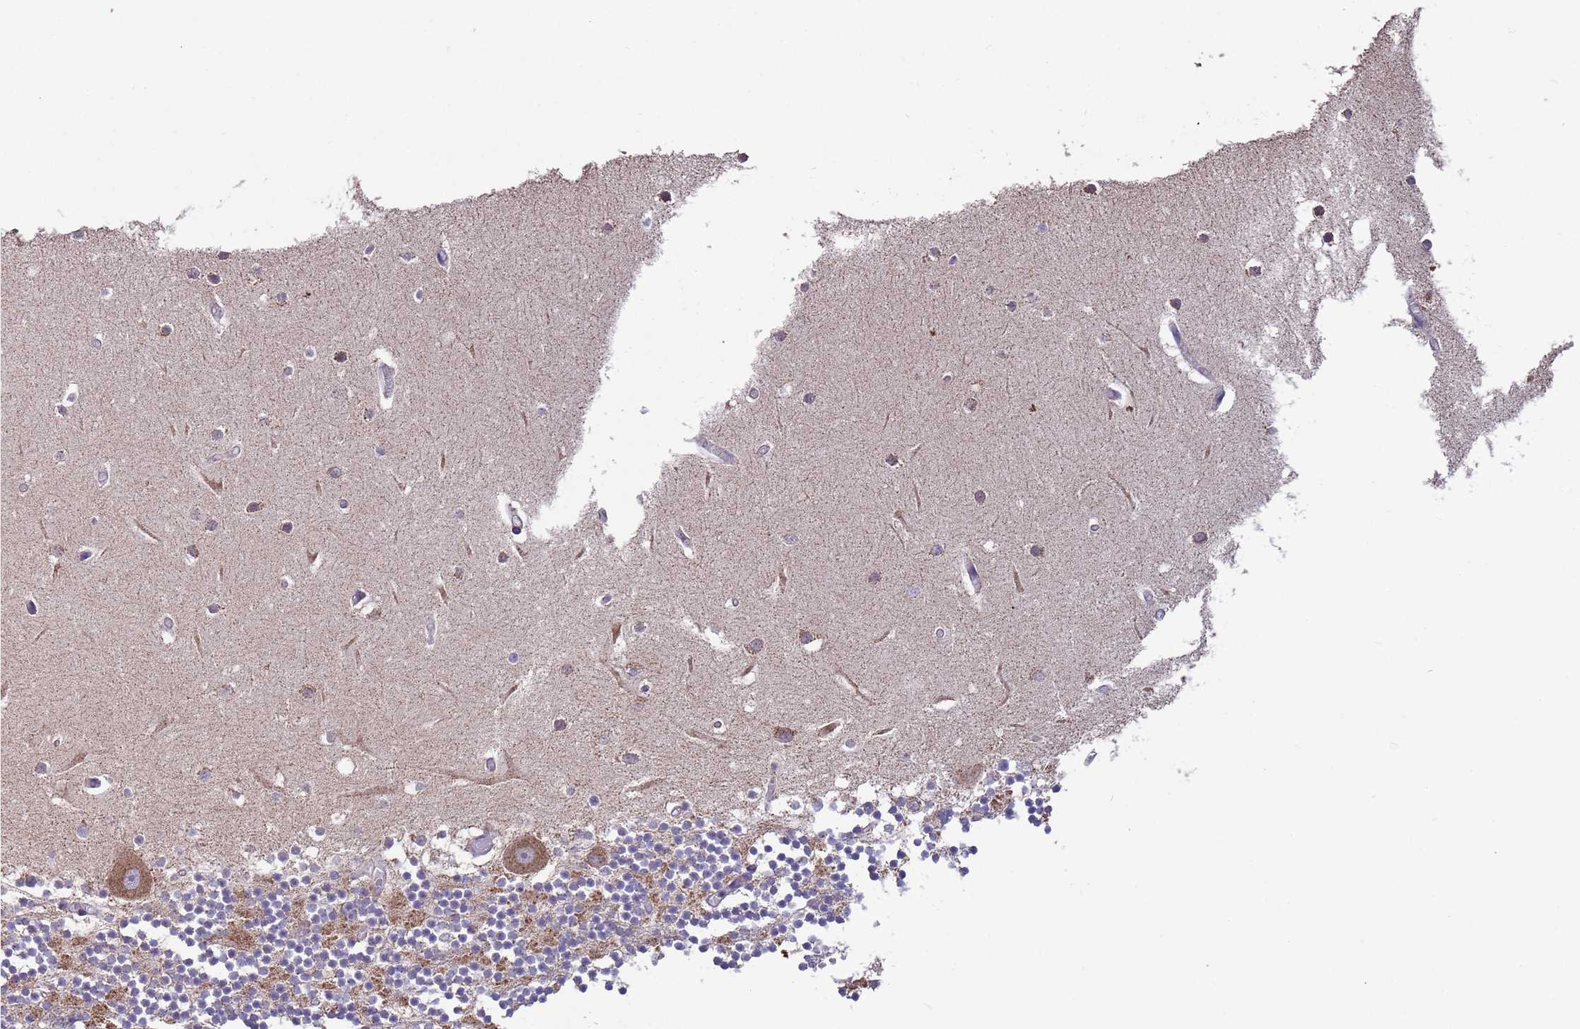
{"staining": {"intensity": "strong", "quantity": "<25%", "location": "cytoplasmic/membranous"}, "tissue": "cerebellum", "cell_type": "Cells in granular layer", "image_type": "normal", "snomed": [{"axis": "morphology", "description": "Normal tissue, NOS"}, {"axis": "topography", "description": "Cerebellum"}], "caption": "Brown immunohistochemical staining in unremarkable cerebellum demonstrates strong cytoplasmic/membranous positivity in about <25% of cells in granular layer.", "gene": "EEF1AKMT1", "patient": {"sex": "female", "age": 28}}